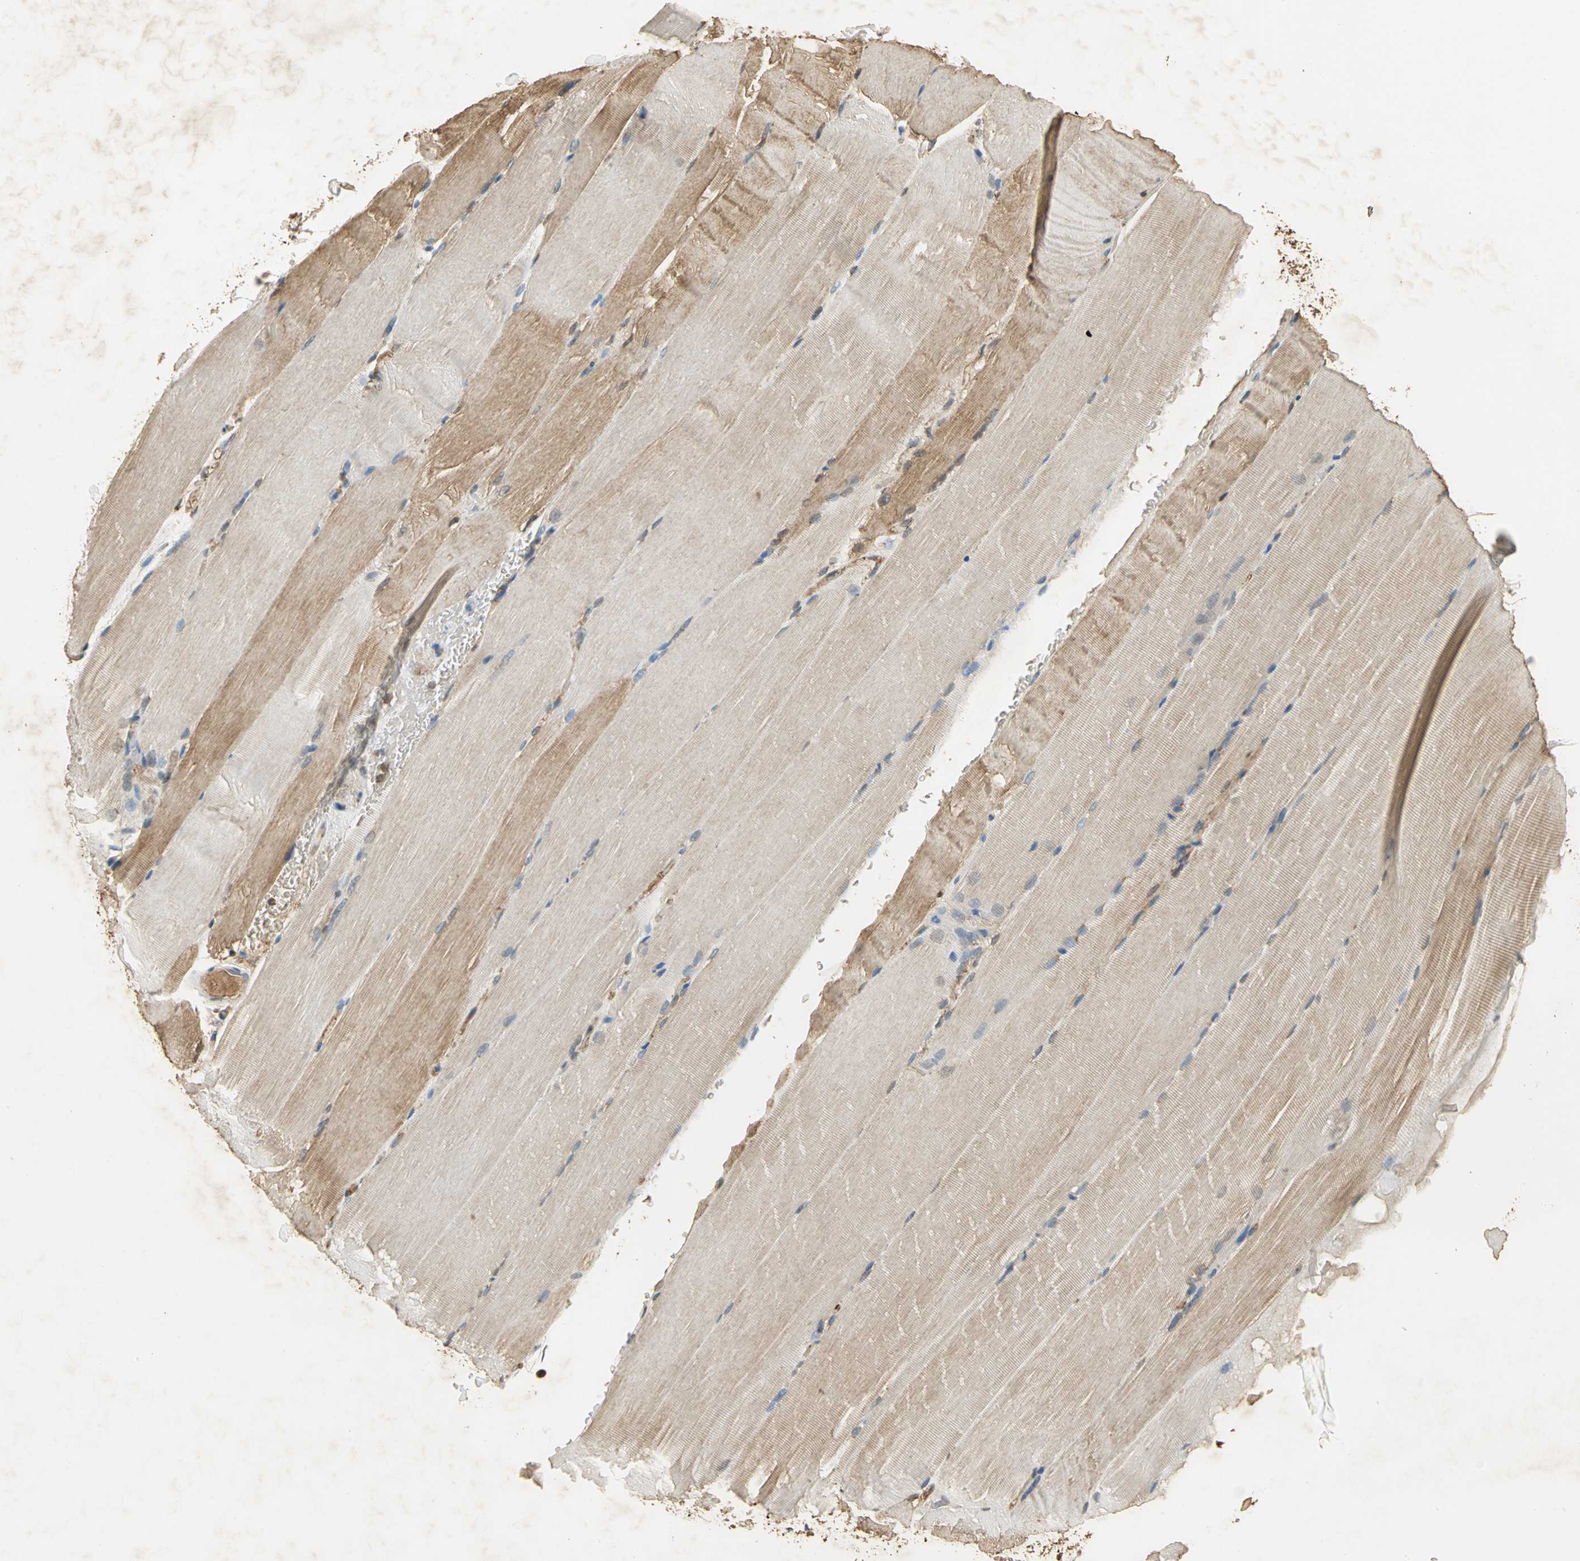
{"staining": {"intensity": "weak", "quantity": "25%-75%", "location": "cytoplasmic/membranous"}, "tissue": "skeletal muscle", "cell_type": "Myocytes", "image_type": "normal", "snomed": [{"axis": "morphology", "description": "Normal tissue, NOS"}, {"axis": "topography", "description": "Skeletal muscle"}, {"axis": "topography", "description": "Parathyroid gland"}], "caption": "IHC (DAB (3,3'-diaminobenzidine)) staining of benign skeletal muscle displays weak cytoplasmic/membranous protein expression in approximately 25%-75% of myocytes.", "gene": "GAPDH", "patient": {"sex": "female", "age": 37}}